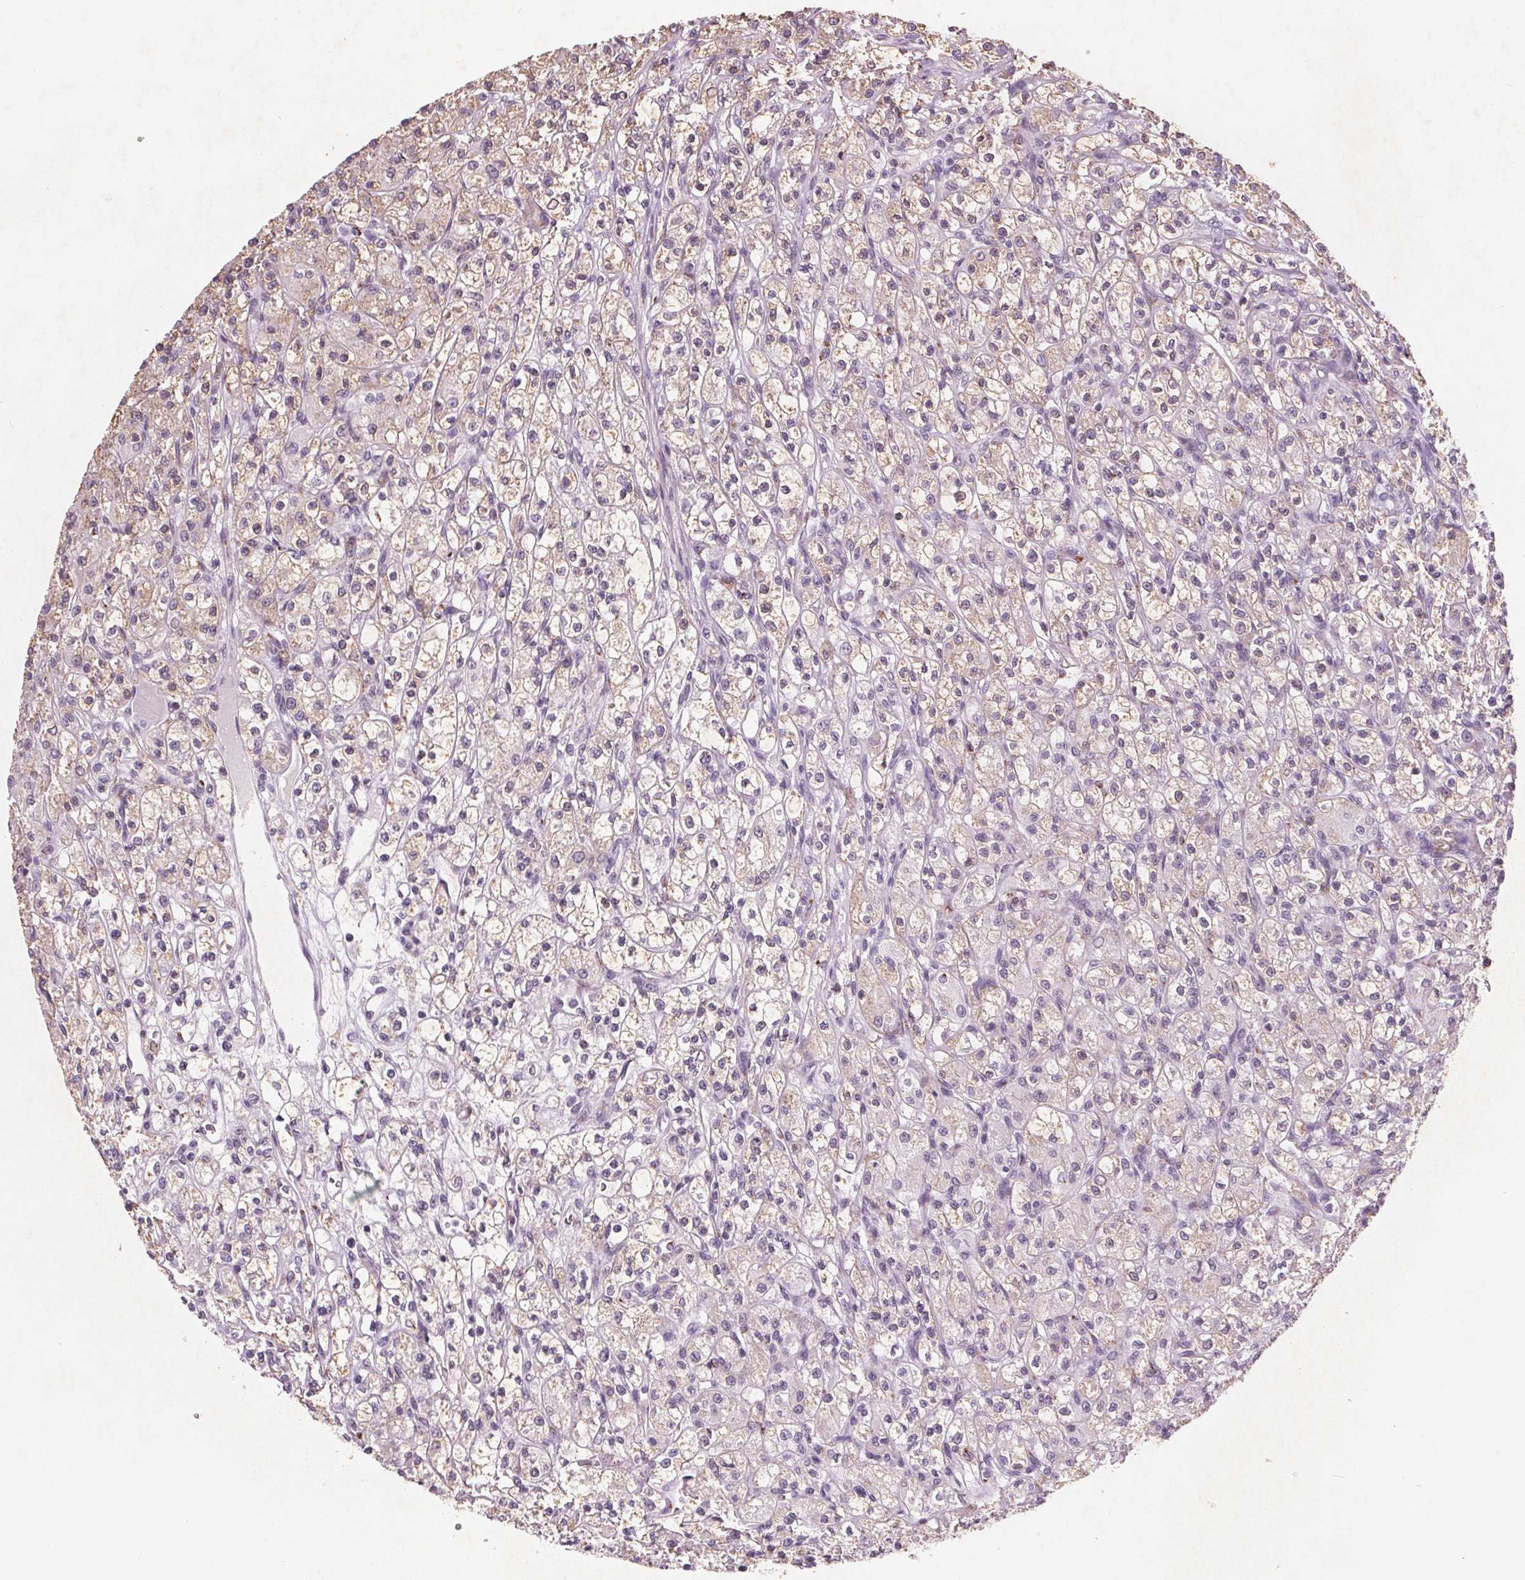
{"staining": {"intensity": "weak", "quantity": "25%-75%", "location": "cytoplasmic/membranous"}, "tissue": "renal cancer", "cell_type": "Tumor cells", "image_type": "cancer", "snomed": [{"axis": "morphology", "description": "Adenocarcinoma, NOS"}, {"axis": "topography", "description": "Kidney"}], "caption": "Renal adenocarcinoma stained for a protein (brown) exhibits weak cytoplasmic/membranous positive staining in approximately 25%-75% of tumor cells.", "gene": "PTPN14", "patient": {"sex": "female", "age": 70}}